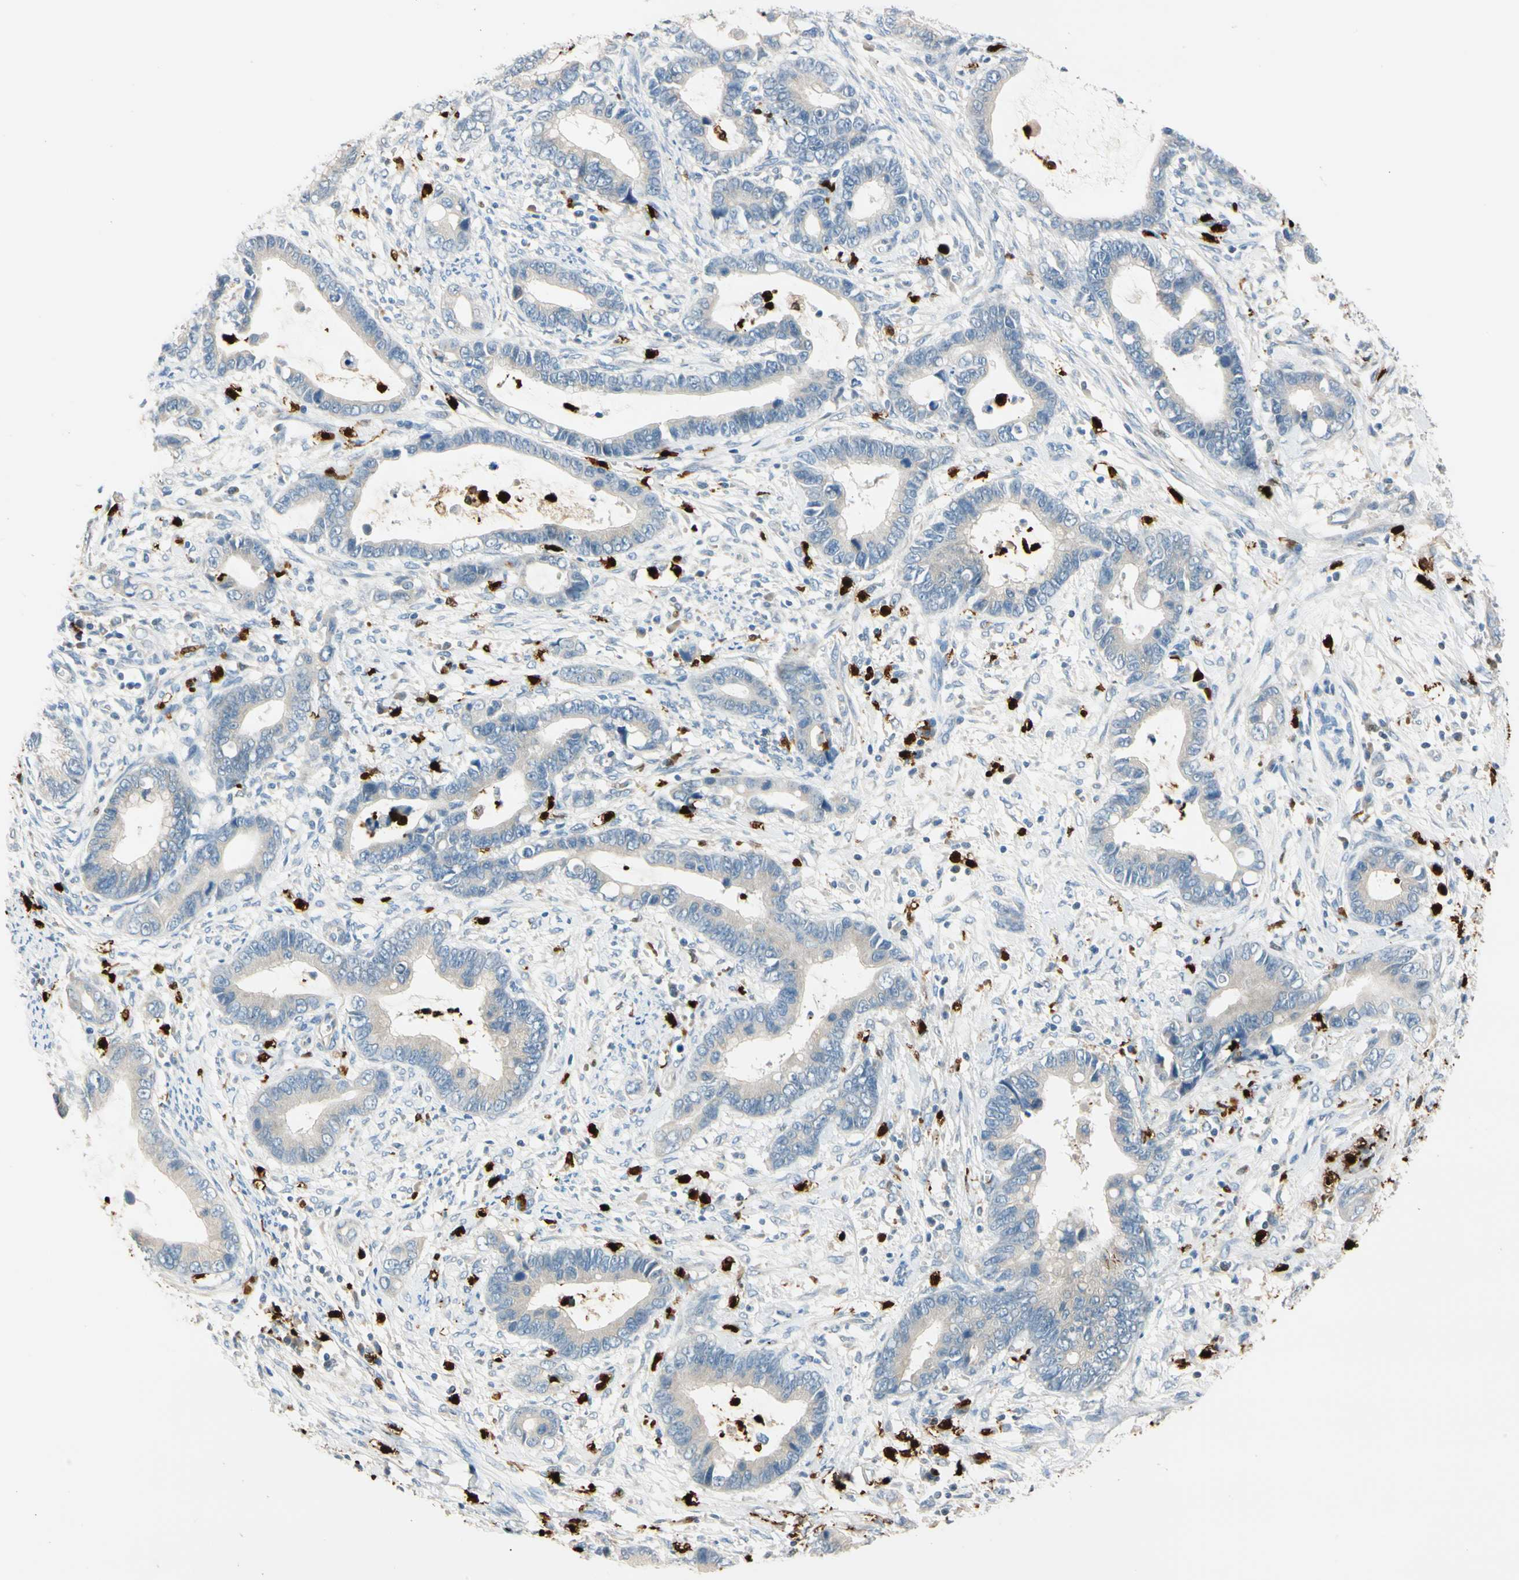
{"staining": {"intensity": "weak", "quantity": "25%-75%", "location": "cytoplasmic/membranous"}, "tissue": "cervical cancer", "cell_type": "Tumor cells", "image_type": "cancer", "snomed": [{"axis": "morphology", "description": "Adenocarcinoma, NOS"}, {"axis": "topography", "description": "Cervix"}], "caption": "Cervical cancer stained with DAB immunohistochemistry demonstrates low levels of weak cytoplasmic/membranous expression in about 25%-75% of tumor cells.", "gene": "TRAF5", "patient": {"sex": "female", "age": 44}}